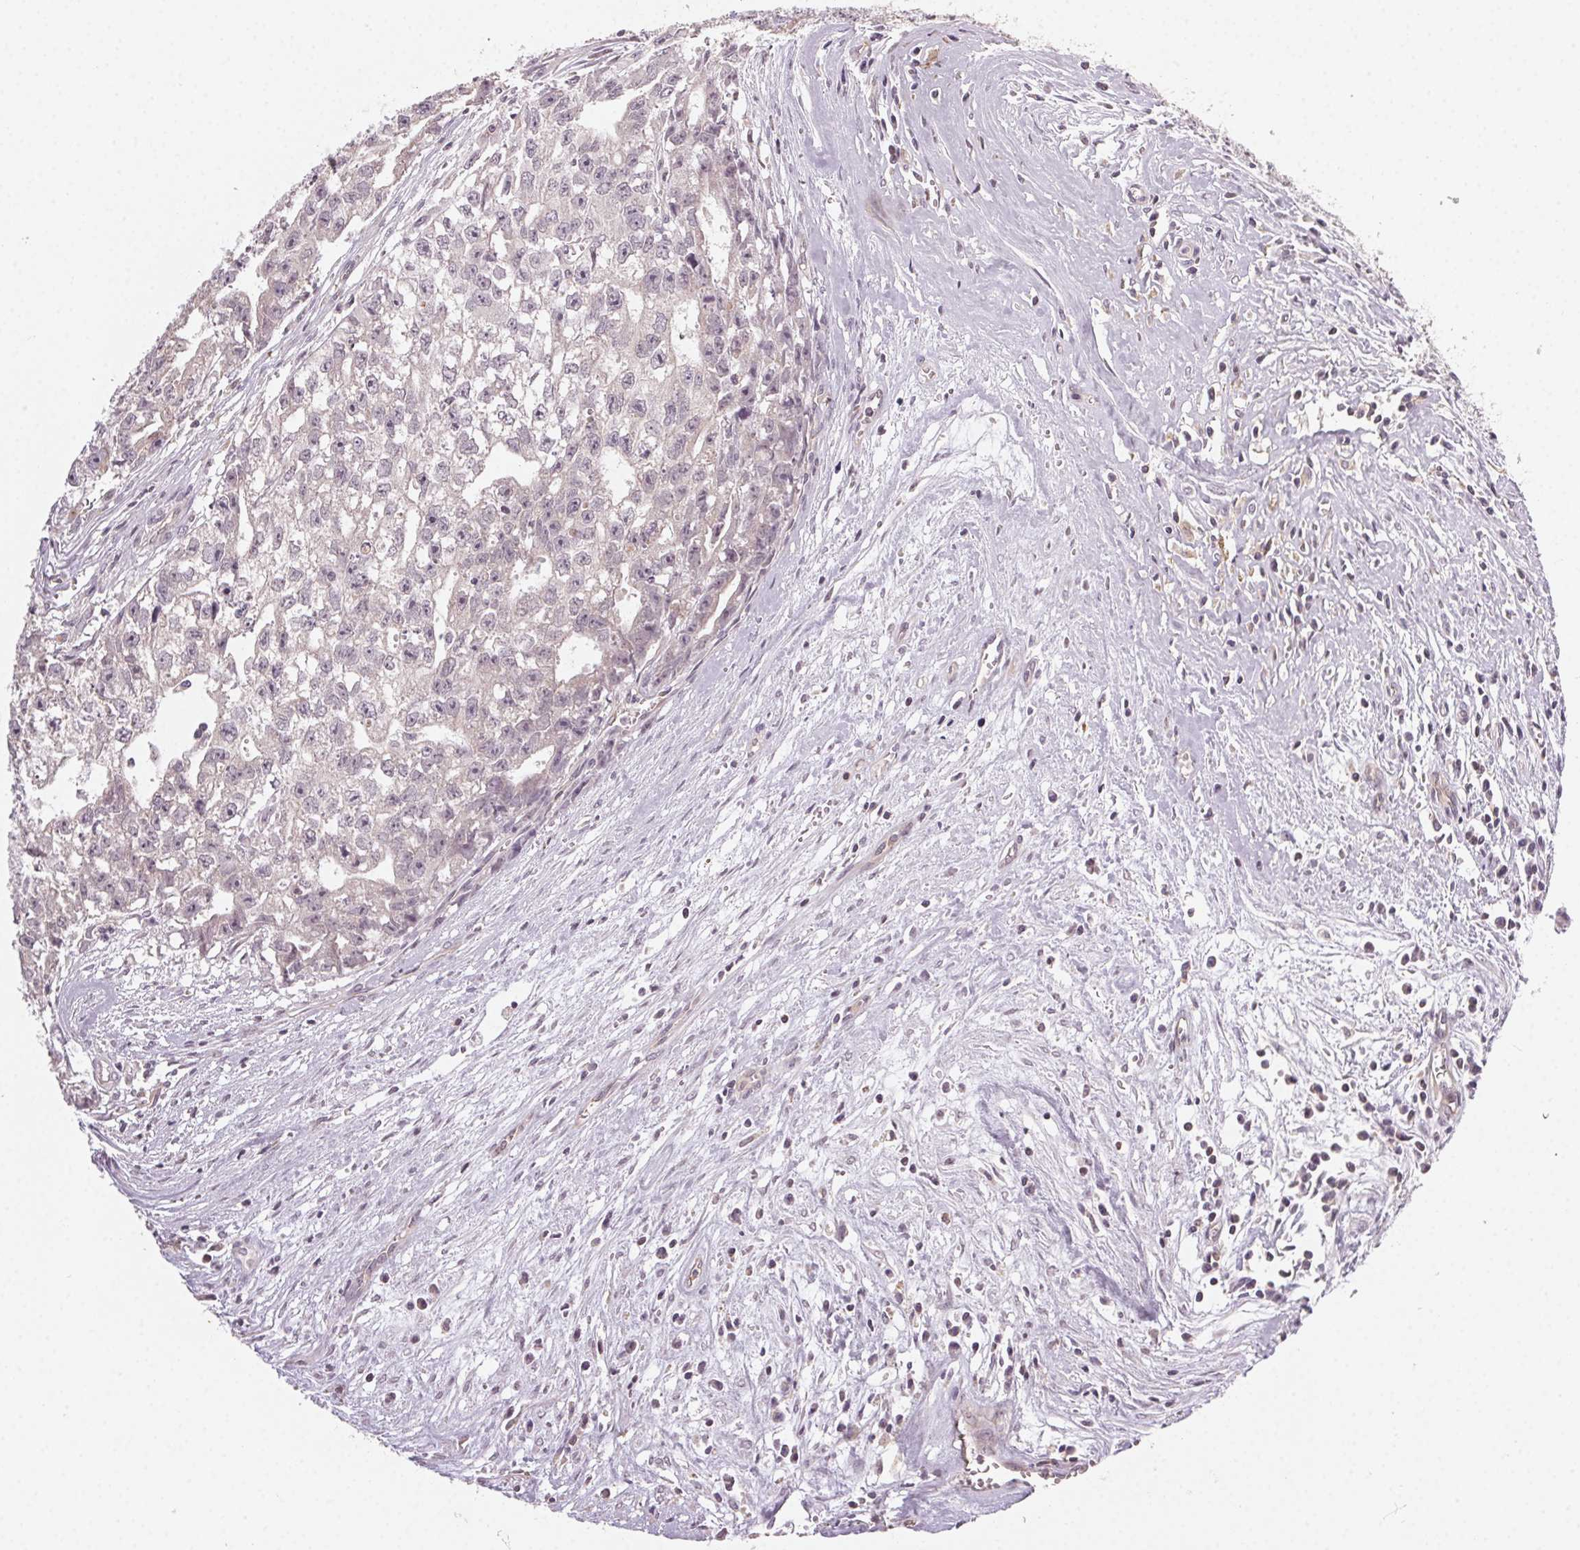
{"staining": {"intensity": "negative", "quantity": "none", "location": "none"}, "tissue": "testis cancer", "cell_type": "Tumor cells", "image_type": "cancer", "snomed": [{"axis": "morphology", "description": "Carcinoma, Embryonal, NOS"}, {"axis": "morphology", "description": "Teratoma, malignant, NOS"}, {"axis": "topography", "description": "Testis"}], "caption": "This is an immunohistochemistry photomicrograph of human testis cancer (embryonal carcinoma). There is no staining in tumor cells.", "gene": "NCOA4", "patient": {"sex": "male", "age": 24}}